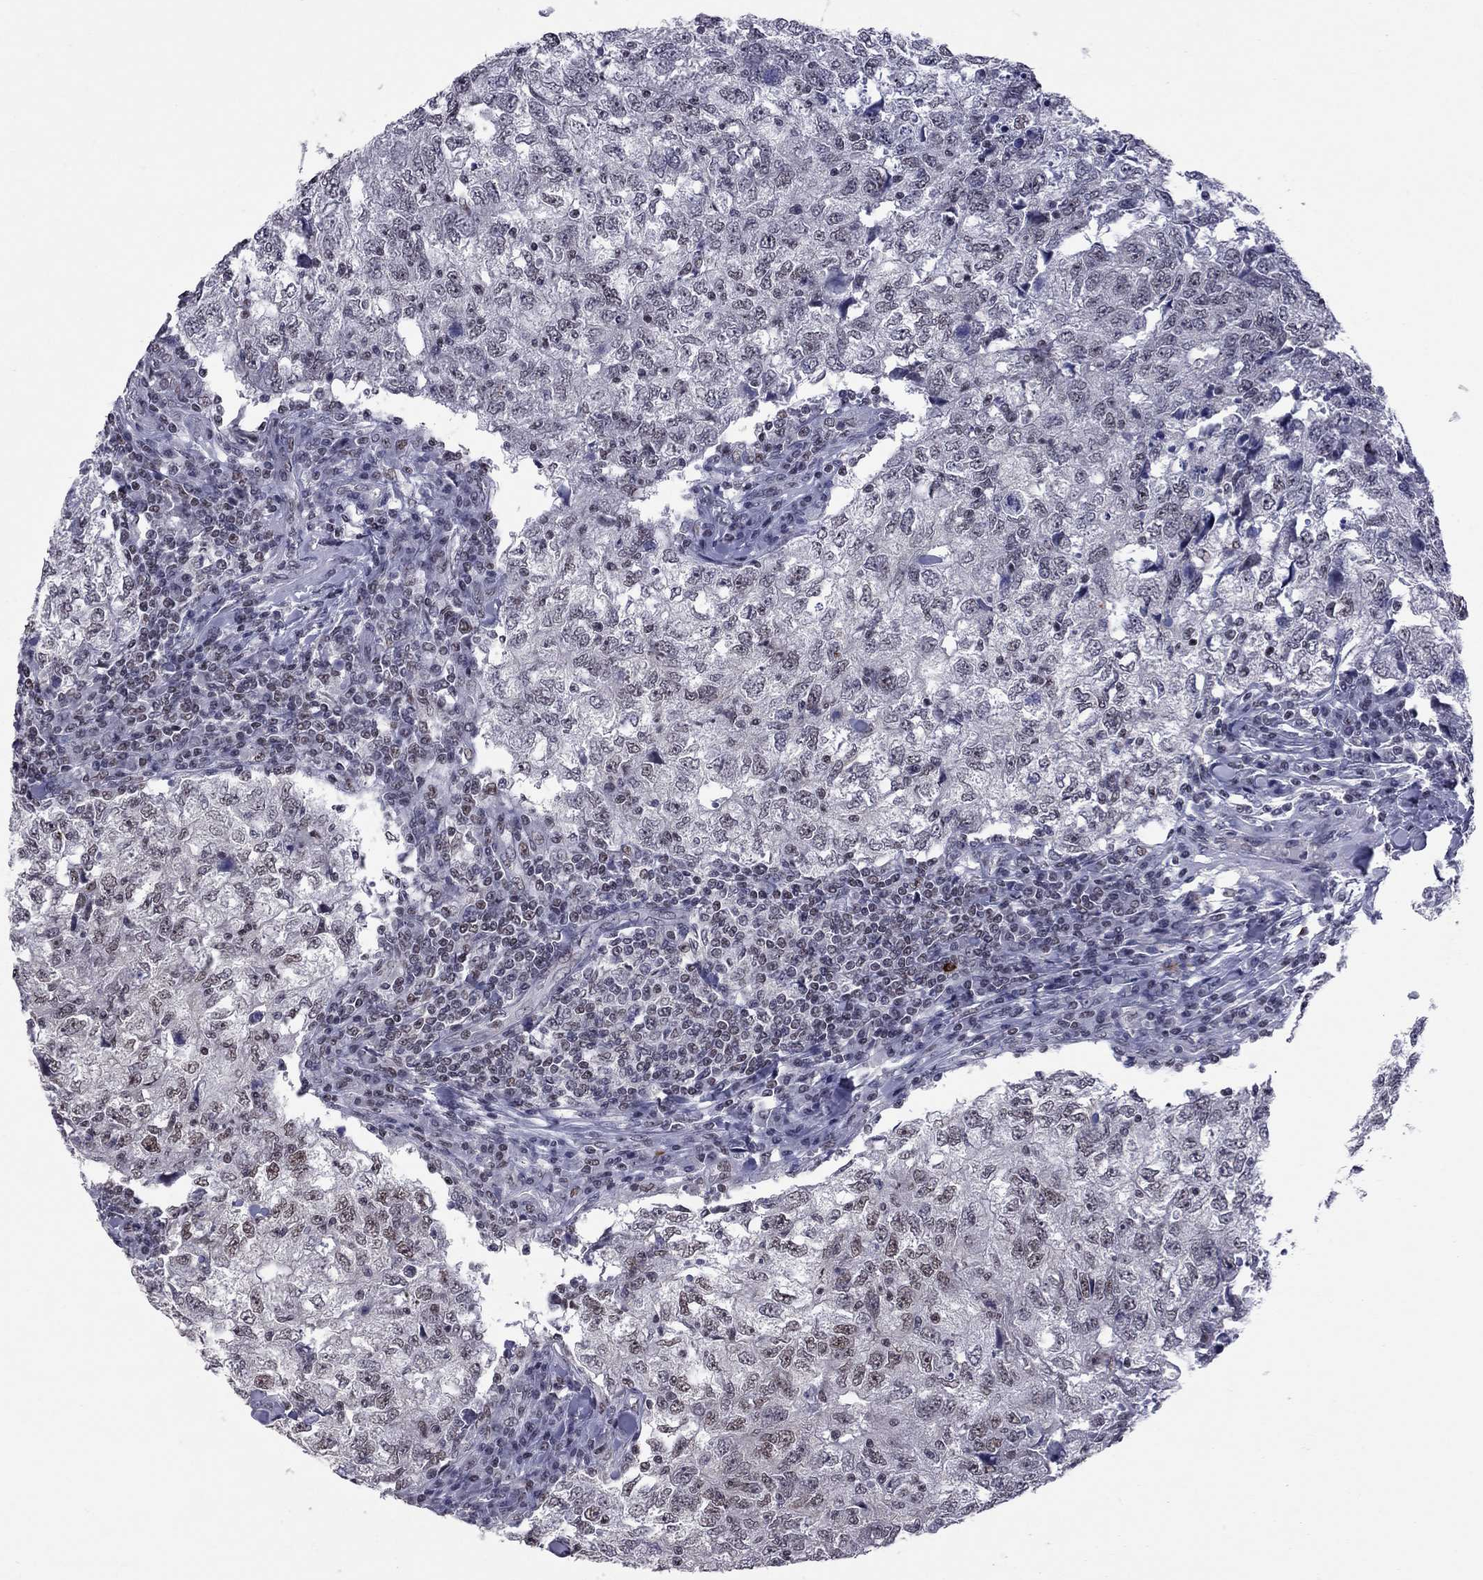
{"staining": {"intensity": "weak", "quantity": "<25%", "location": "nuclear"}, "tissue": "breast cancer", "cell_type": "Tumor cells", "image_type": "cancer", "snomed": [{"axis": "morphology", "description": "Duct carcinoma"}, {"axis": "topography", "description": "Breast"}], "caption": "Tumor cells are negative for protein expression in human breast infiltrating ductal carcinoma.", "gene": "TAF9", "patient": {"sex": "female", "age": 30}}